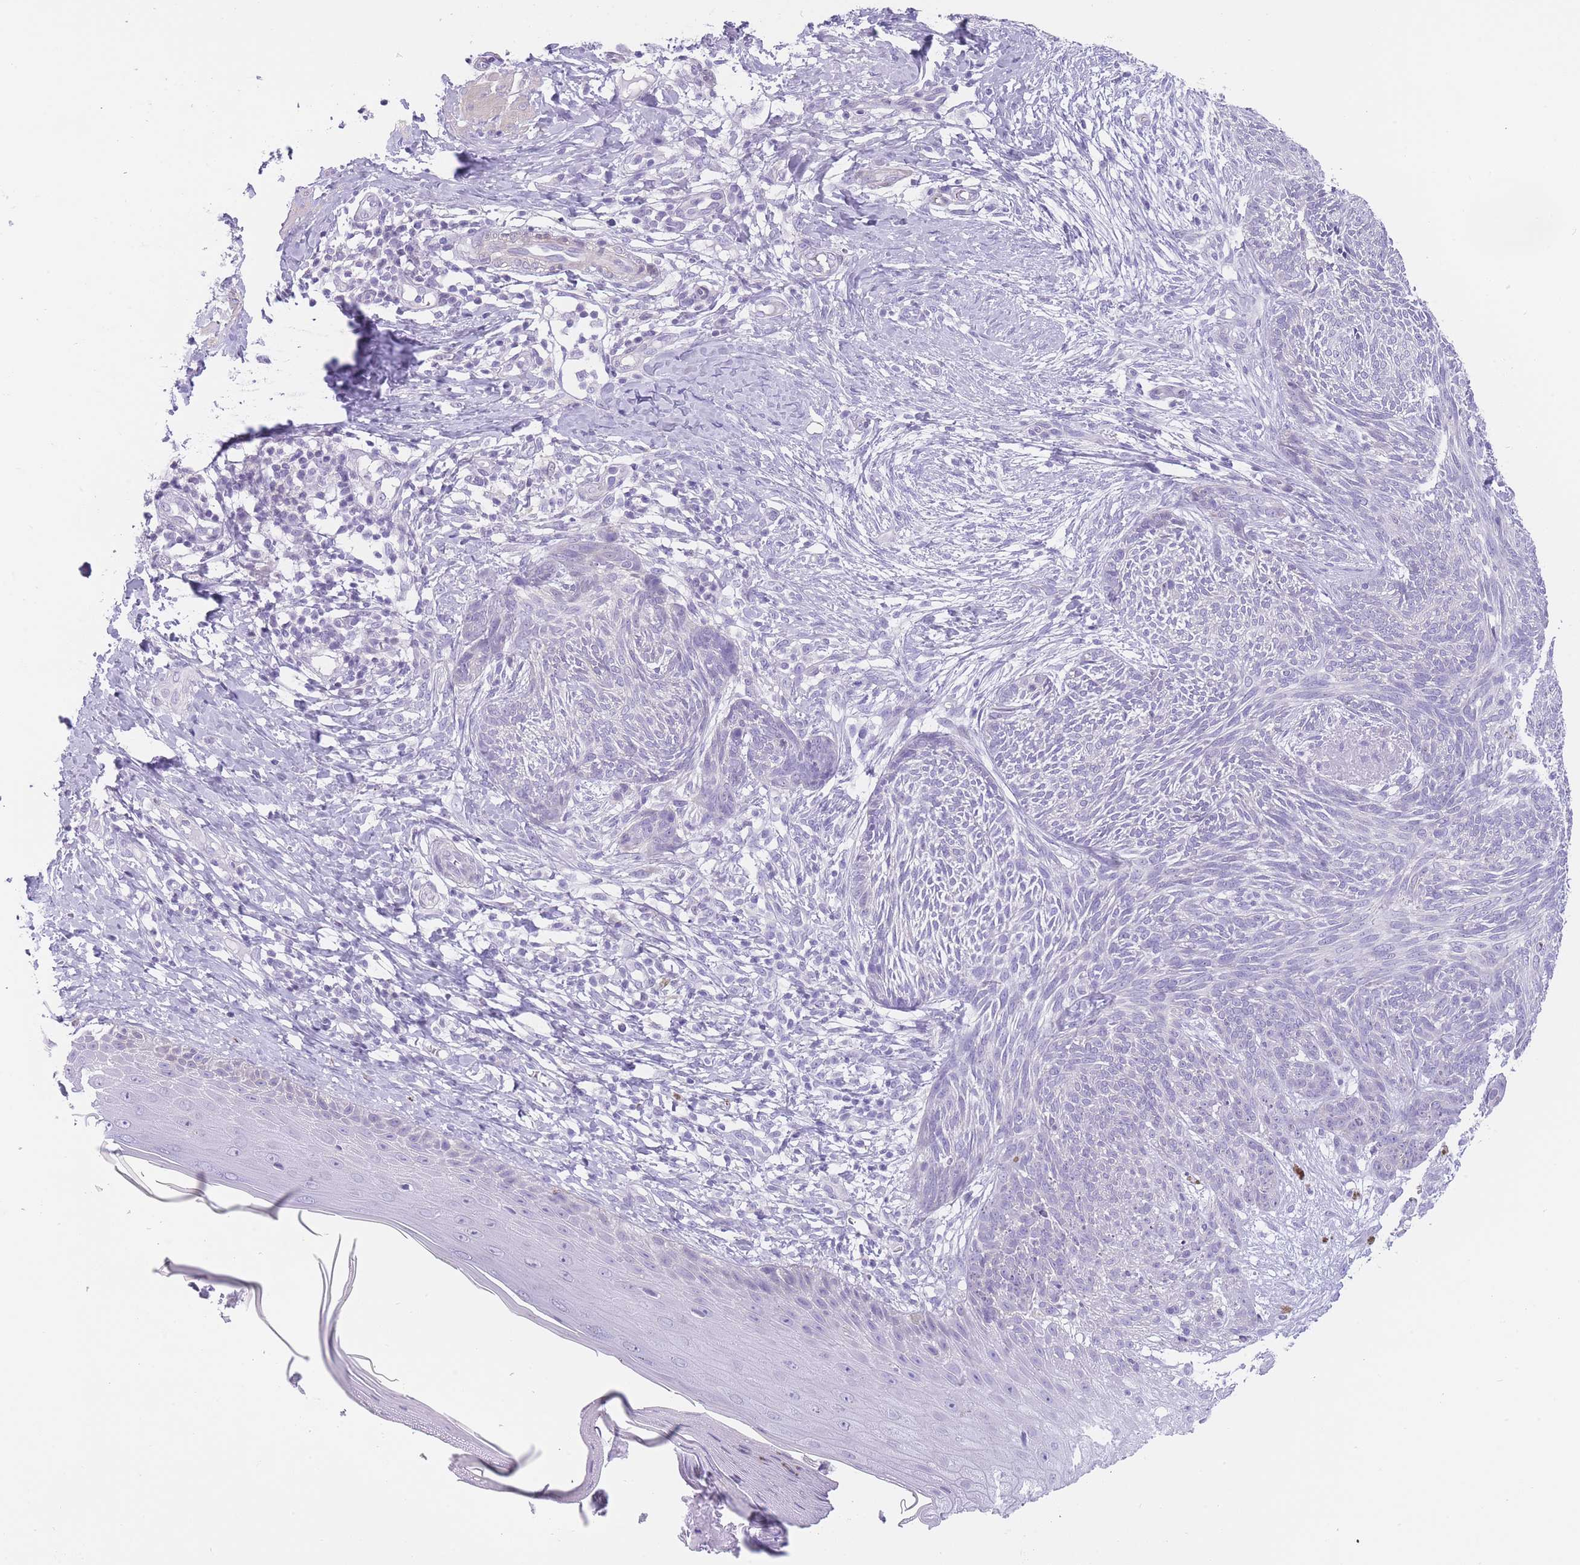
{"staining": {"intensity": "negative", "quantity": "none", "location": "none"}, "tissue": "skin cancer", "cell_type": "Tumor cells", "image_type": "cancer", "snomed": [{"axis": "morphology", "description": "Basal cell carcinoma"}, {"axis": "topography", "description": "Skin"}], "caption": "High power microscopy histopathology image of an IHC micrograph of skin cancer (basal cell carcinoma), revealing no significant positivity in tumor cells.", "gene": "OR11H12", "patient": {"sex": "male", "age": 73}}